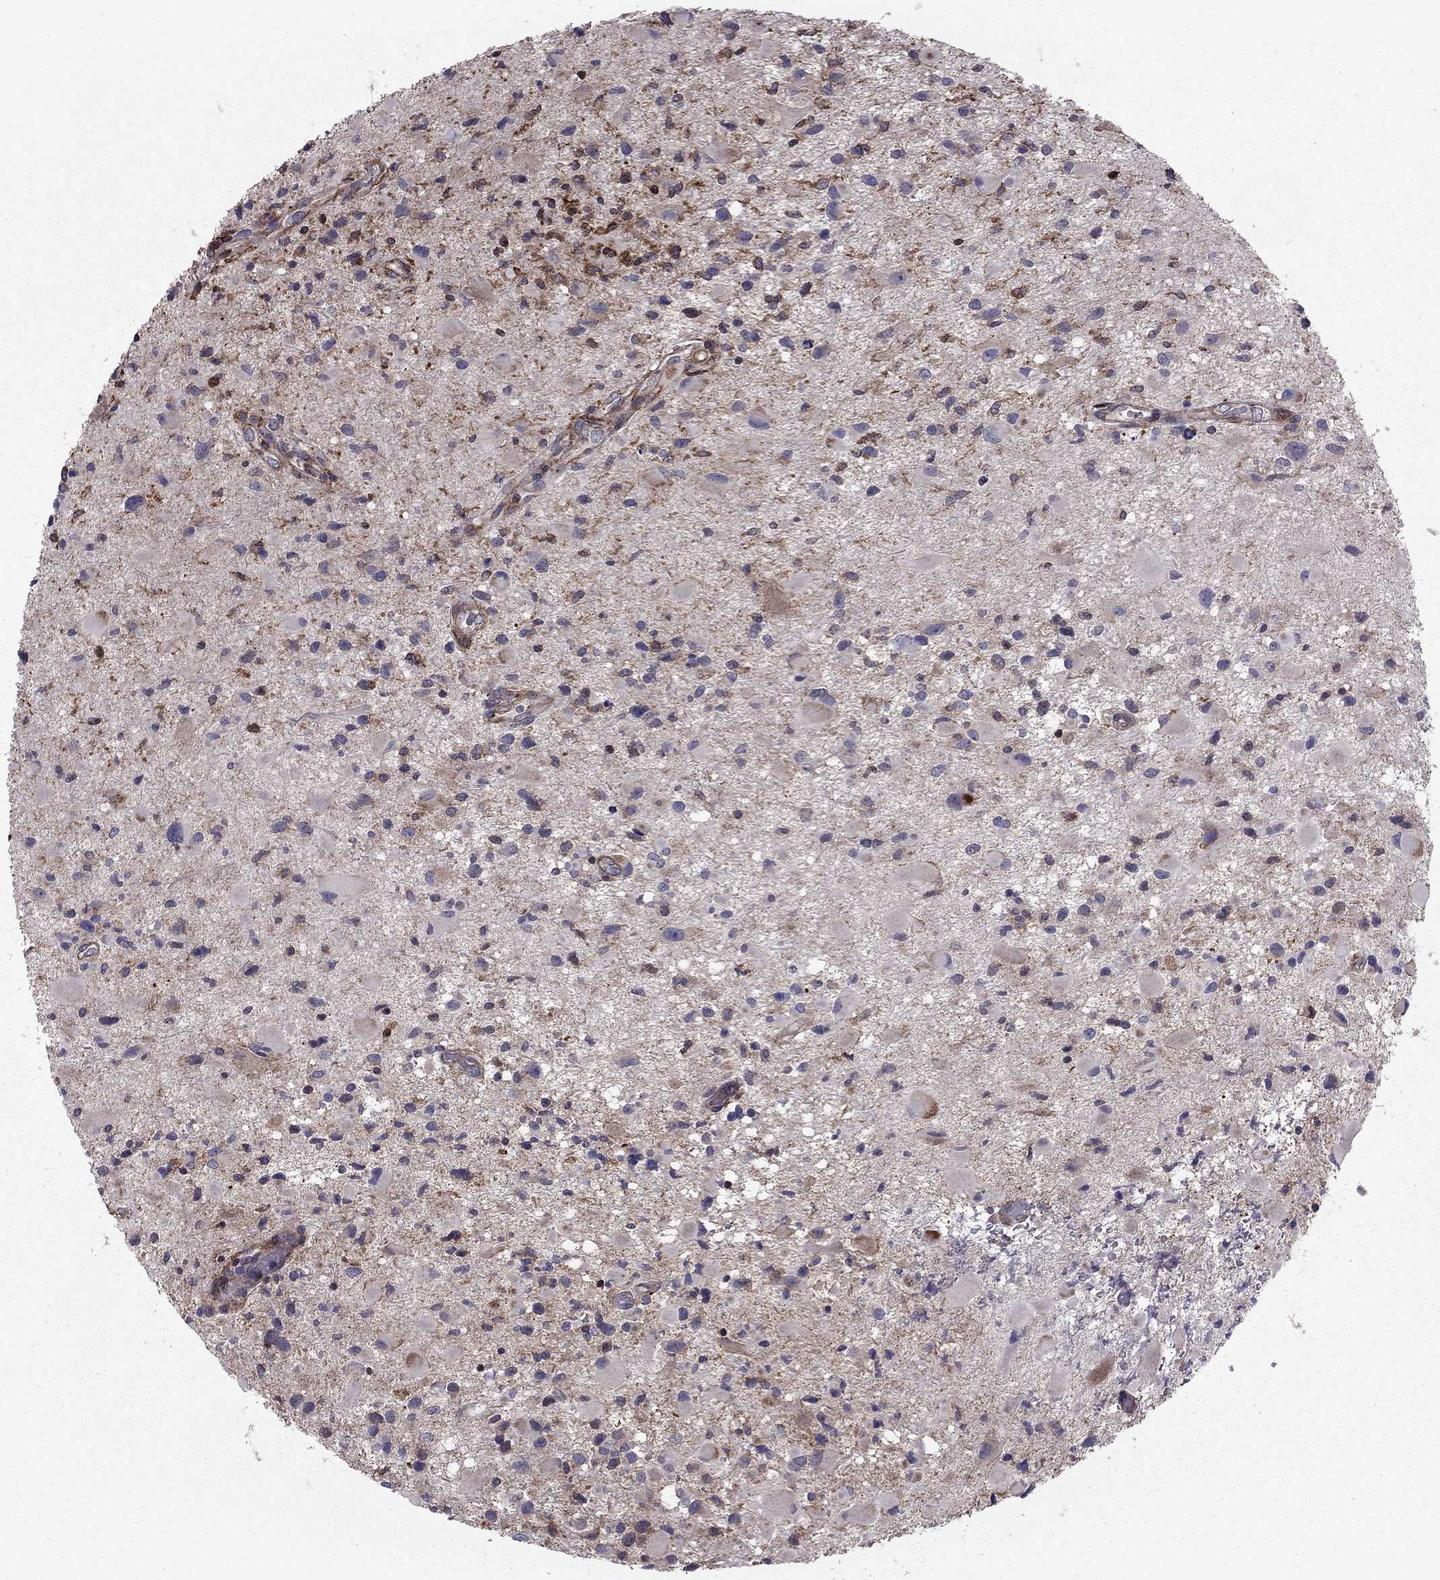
{"staining": {"intensity": "moderate", "quantity": "<25%", "location": "cytoplasmic/membranous"}, "tissue": "glioma", "cell_type": "Tumor cells", "image_type": "cancer", "snomed": [{"axis": "morphology", "description": "Glioma, malignant, Low grade"}, {"axis": "topography", "description": "Brain"}], "caption": "A photomicrograph showing moderate cytoplasmic/membranous staining in about <25% of tumor cells in malignant glioma (low-grade), as visualized by brown immunohistochemical staining.", "gene": "ALG6", "patient": {"sex": "female", "age": 32}}